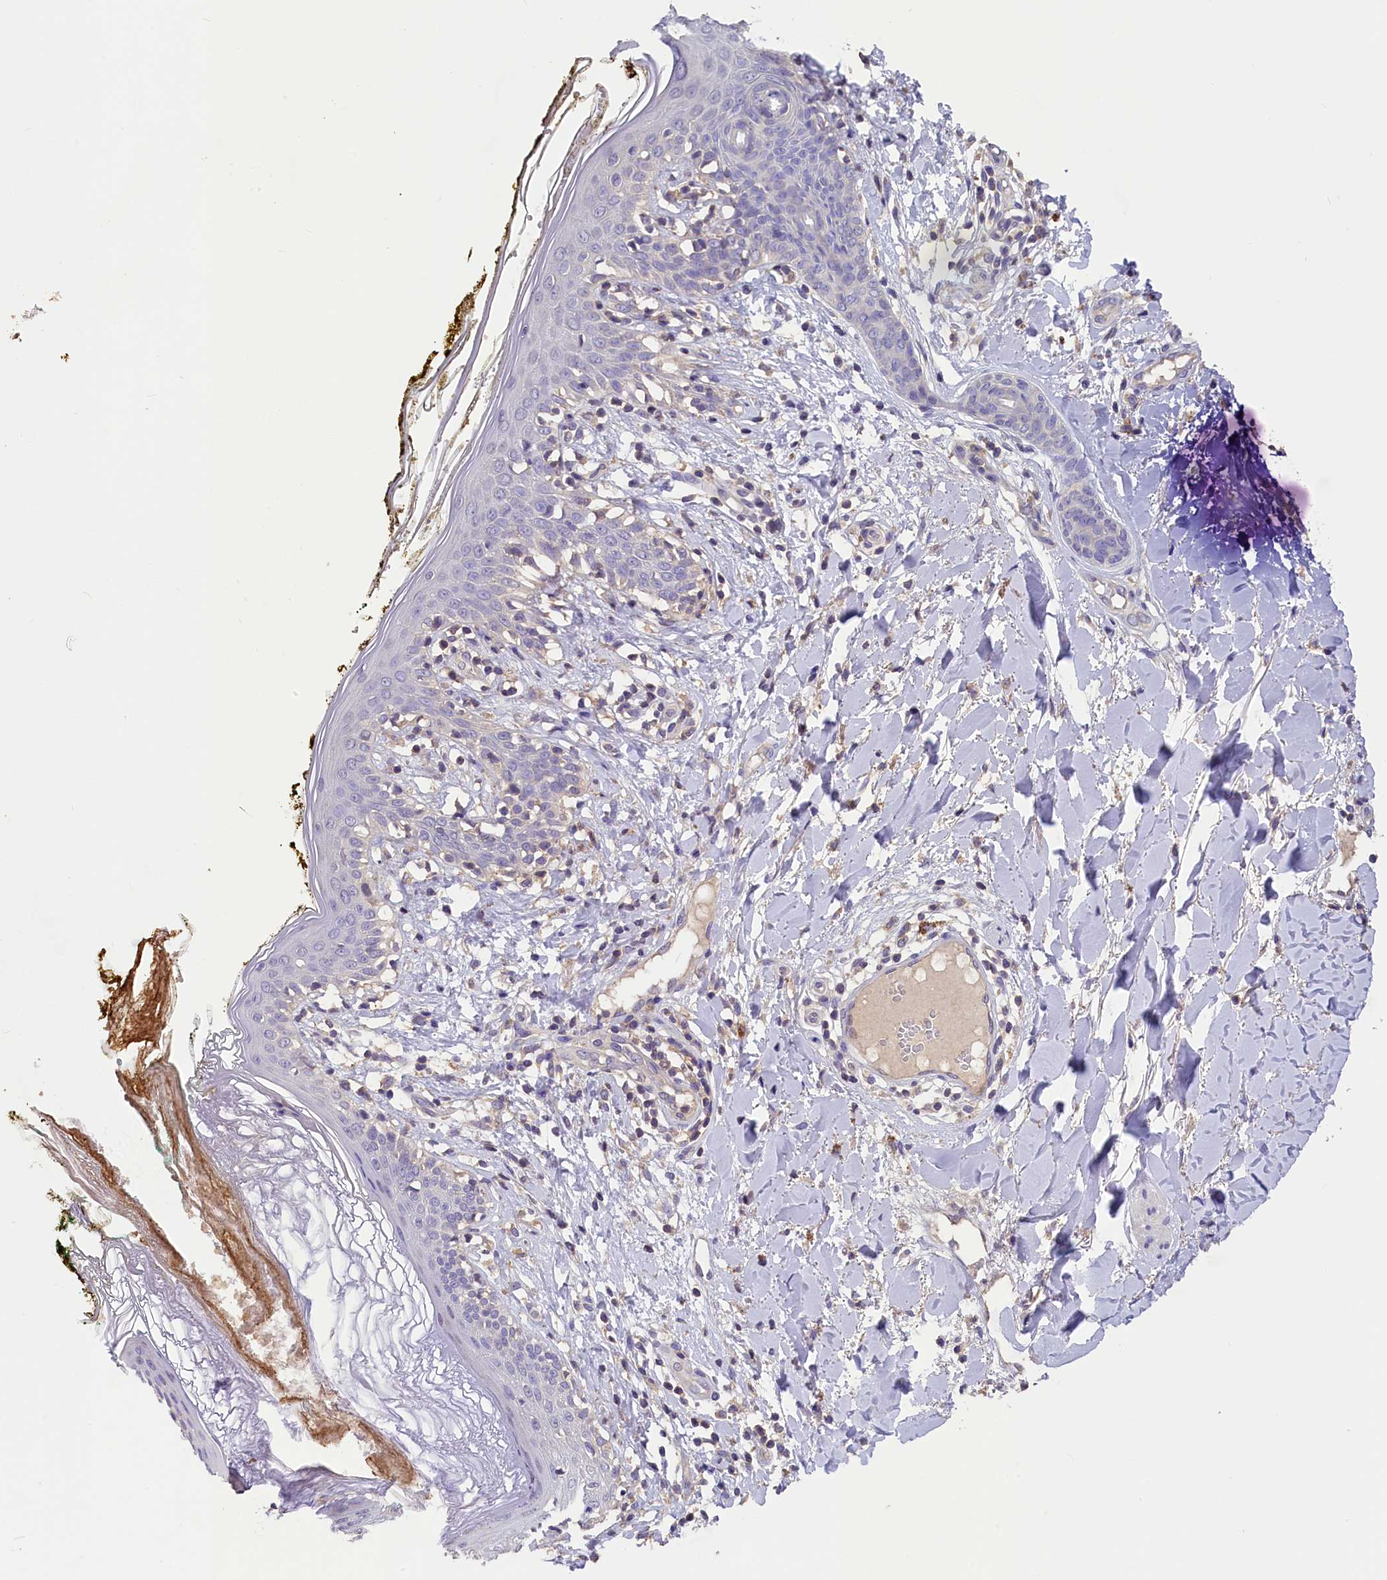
{"staining": {"intensity": "negative", "quantity": "none", "location": "none"}, "tissue": "skin", "cell_type": "Fibroblasts", "image_type": "normal", "snomed": [{"axis": "morphology", "description": "Normal tissue, NOS"}, {"axis": "topography", "description": "Skin"}], "caption": "IHC histopathology image of unremarkable skin: human skin stained with DAB (3,3'-diaminobenzidine) shows no significant protein positivity in fibroblasts. The staining is performed using DAB brown chromogen with nuclei counter-stained in using hematoxylin.", "gene": "AP3B2", "patient": {"sex": "female", "age": 34}}